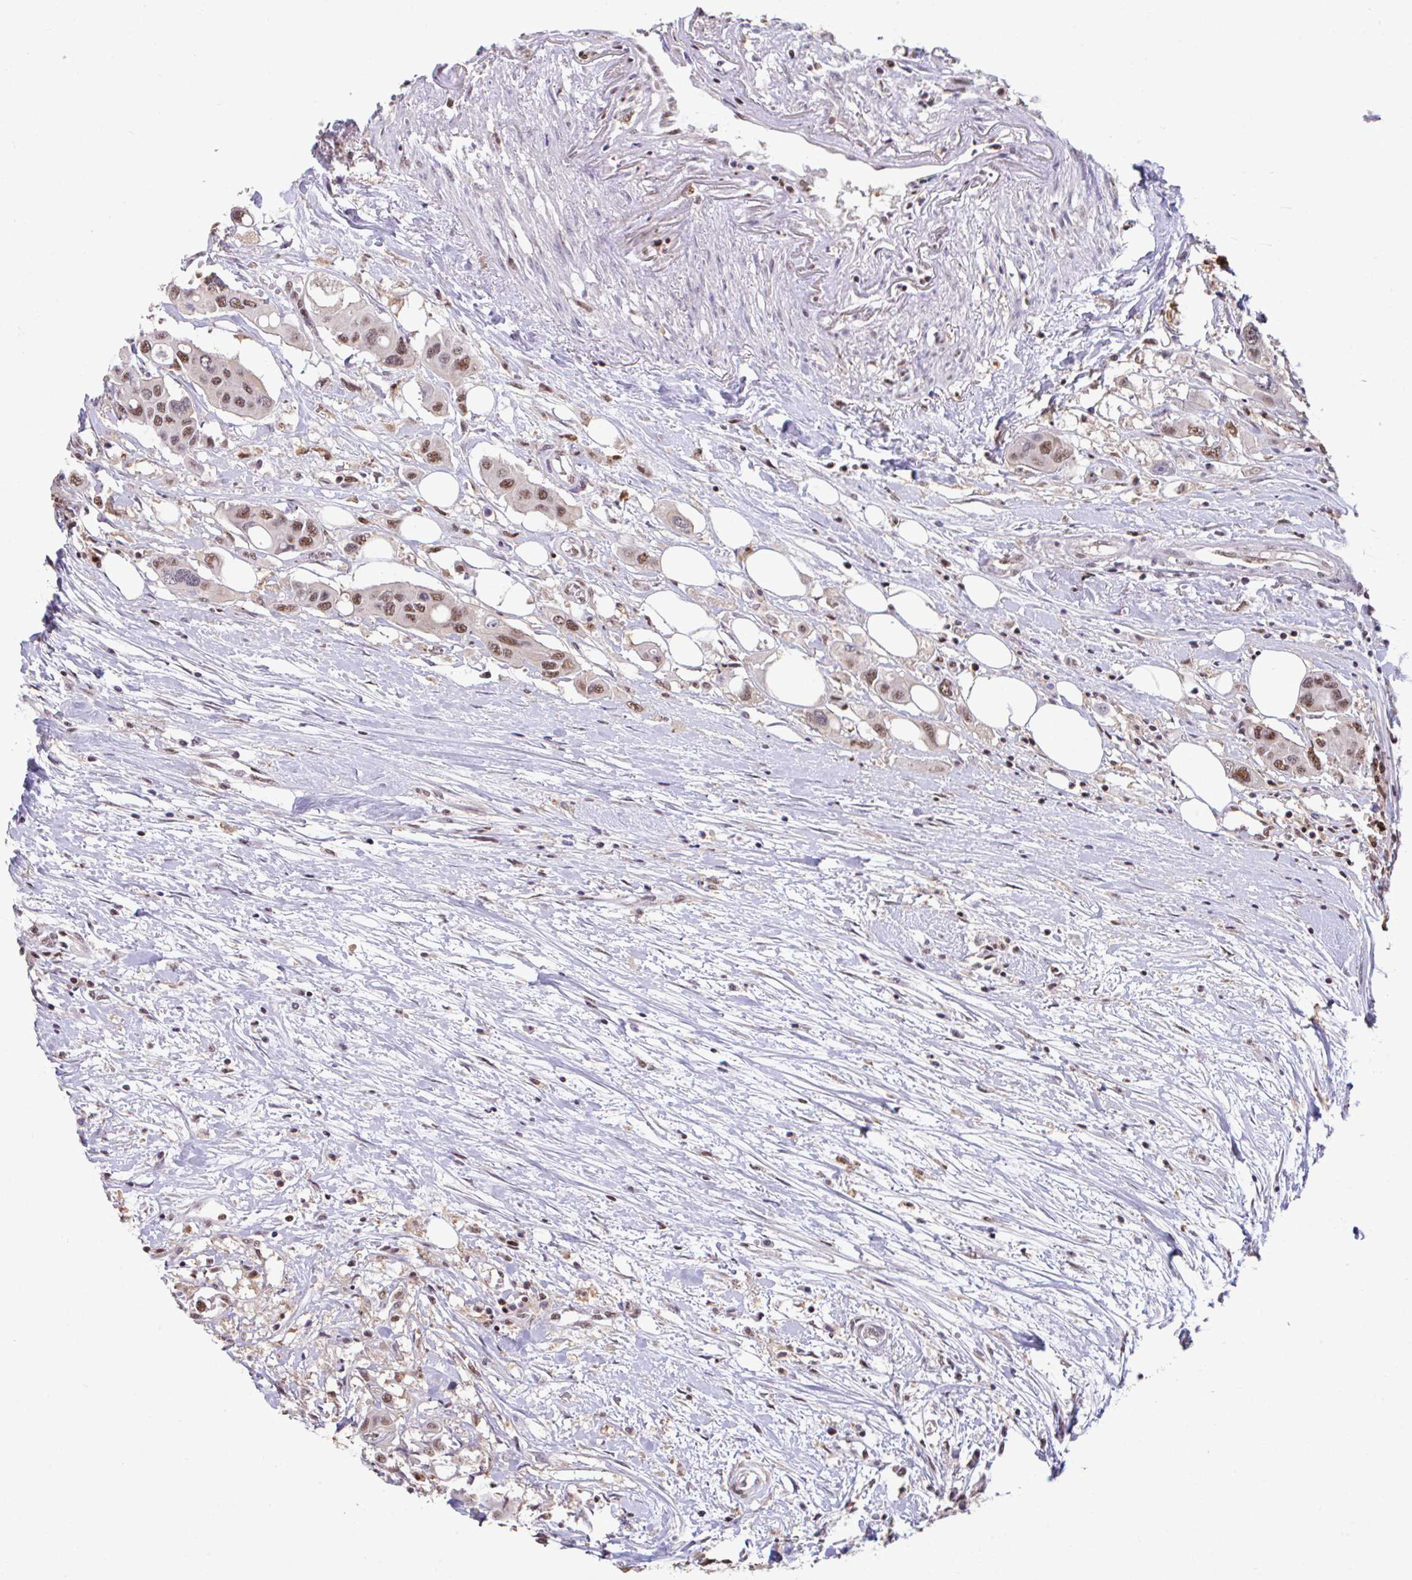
{"staining": {"intensity": "moderate", "quantity": ">75%", "location": "nuclear"}, "tissue": "colorectal cancer", "cell_type": "Tumor cells", "image_type": "cancer", "snomed": [{"axis": "morphology", "description": "Adenocarcinoma, NOS"}, {"axis": "topography", "description": "Colon"}], "caption": "IHC staining of colorectal adenocarcinoma, which exhibits medium levels of moderate nuclear positivity in approximately >75% of tumor cells indicating moderate nuclear protein positivity. The staining was performed using DAB (3,3'-diaminobenzidine) (brown) for protein detection and nuclei were counterstained in hematoxylin (blue).", "gene": "OR6K3", "patient": {"sex": "male", "age": 77}}